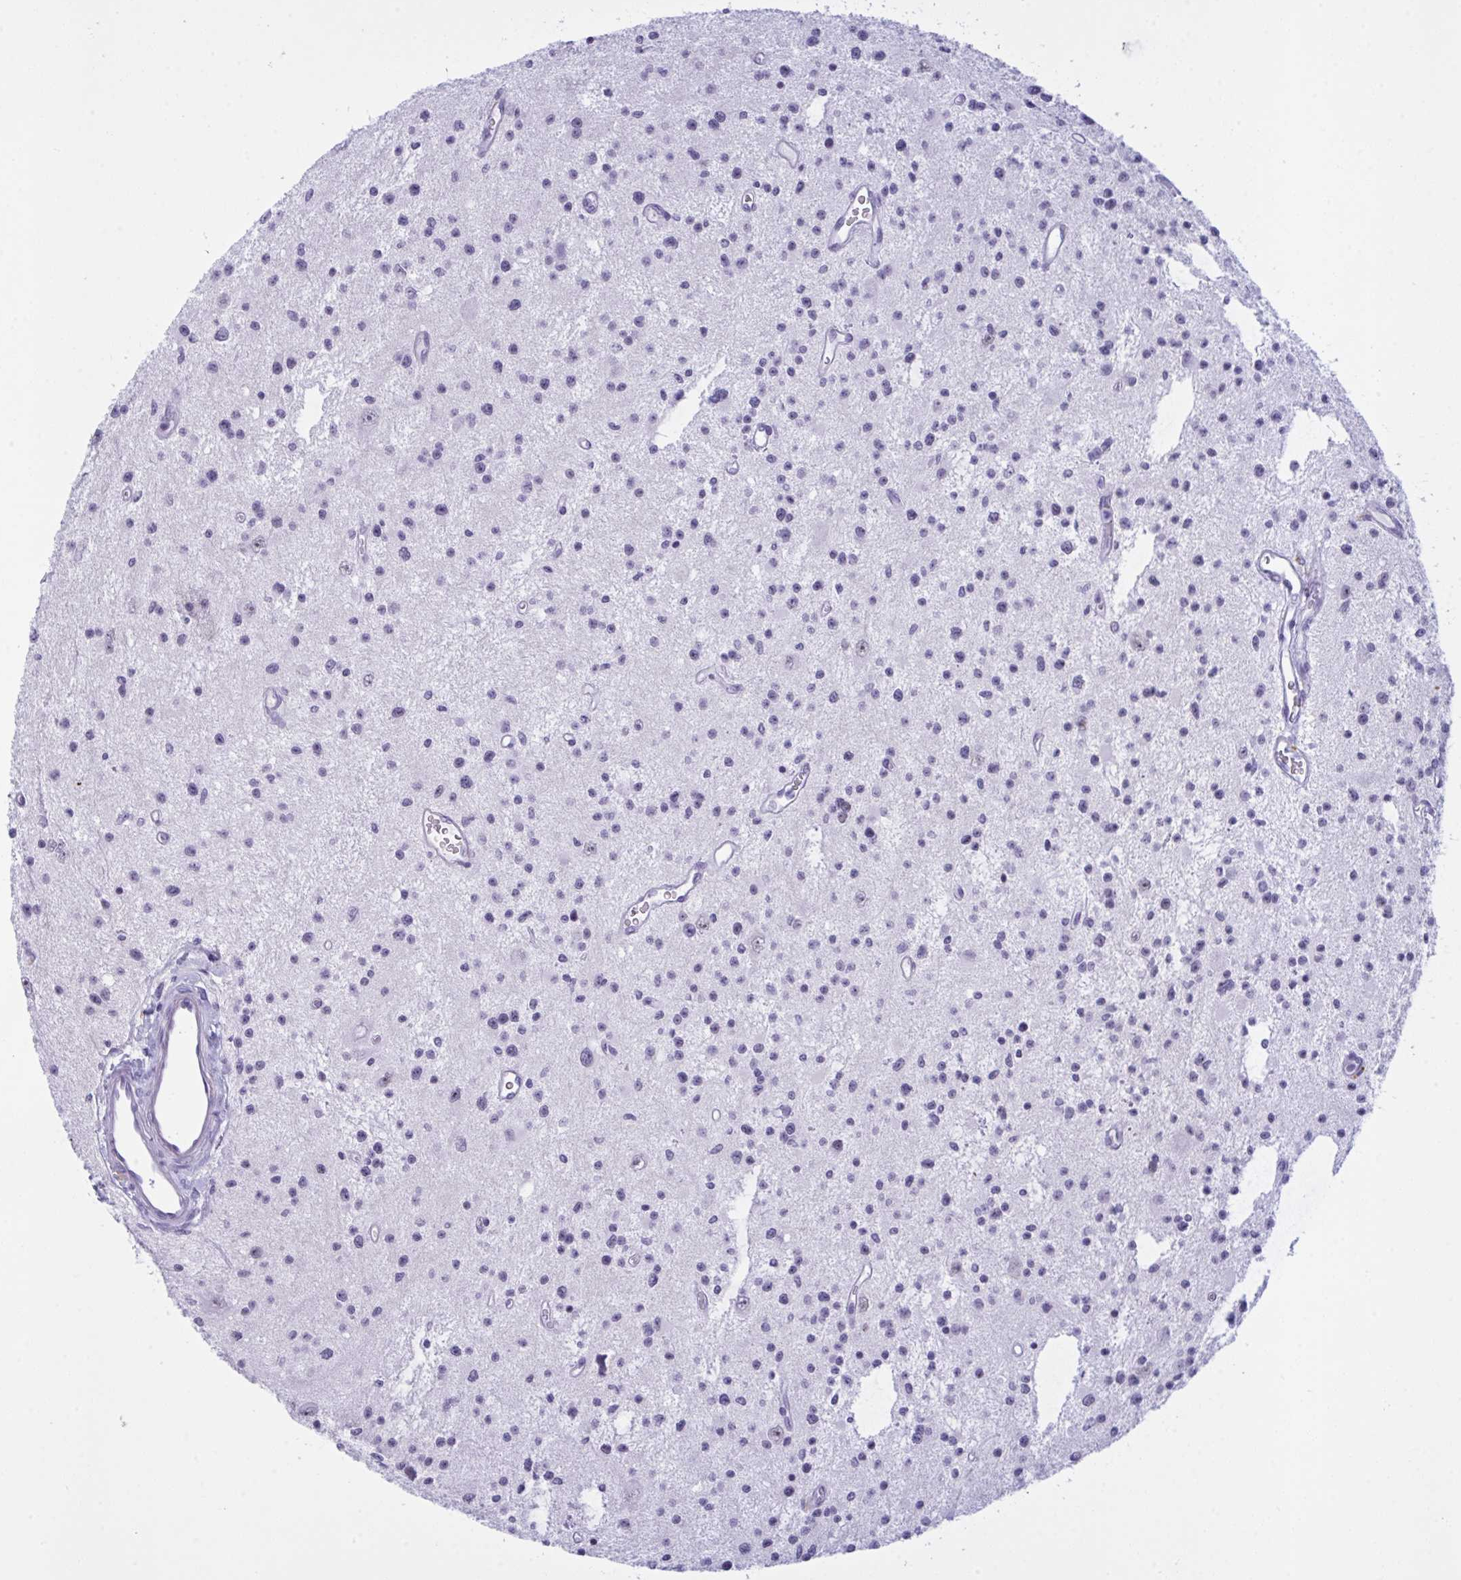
{"staining": {"intensity": "negative", "quantity": "none", "location": "none"}, "tissue": "glioma", "cell_type": "Tumor cells", "image_type": "cancer", "snomed": [{"axis": "morphology", "description": "Glioma, malignant, Low grade"}, {"axis": "topography", "description": "Brain"}], "caption": "An immunohistochemistry image of glioma is shown. There is no staining in tumor cells of glioma. (DAB (3,3'-diaminobenzidine) immunohistochemistry, high magnification).", "gene": "ELN", "patient": {"sex": "male", "age": 43}}